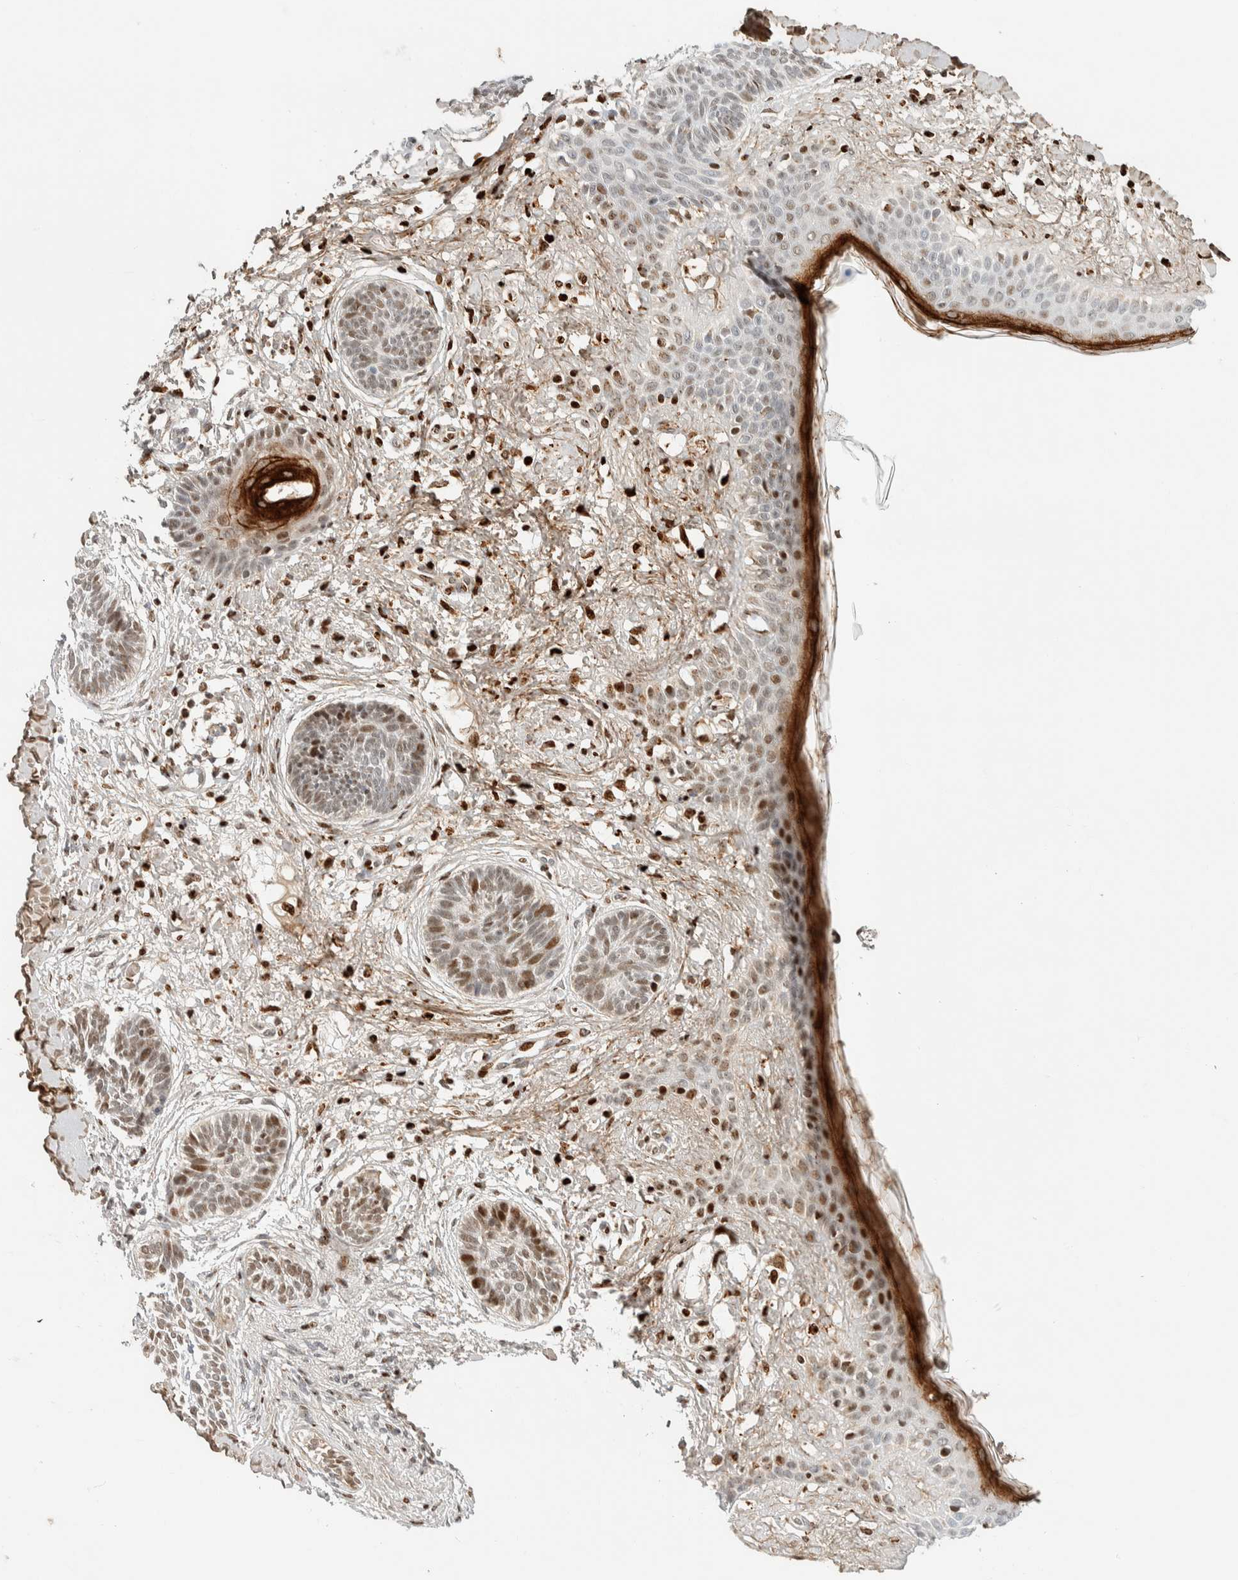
{"staining": {"intensity": "moderate", "quantity": "<25%", "location": "nuclear"}, "tissue": "skin cancer", "cell_type": "Tumor cells", "image_type": "cancer", "snomed": [{"axis": "morphology", "description": "Normal tissue, NOS"}, {"axis": "morphology", "description": "Basal cell carcinoma"}, {"axis": "topography", "description": "Skin"}], "caption": "DAB (3,3'-diaminobenzidine) immunohistochemical staining of human skin cancer reveals moderate nuclear protein staining in about <25% of tumor cells.", "gene": "TSPAN32", "patient": {"sex": "male", "age": 63}}